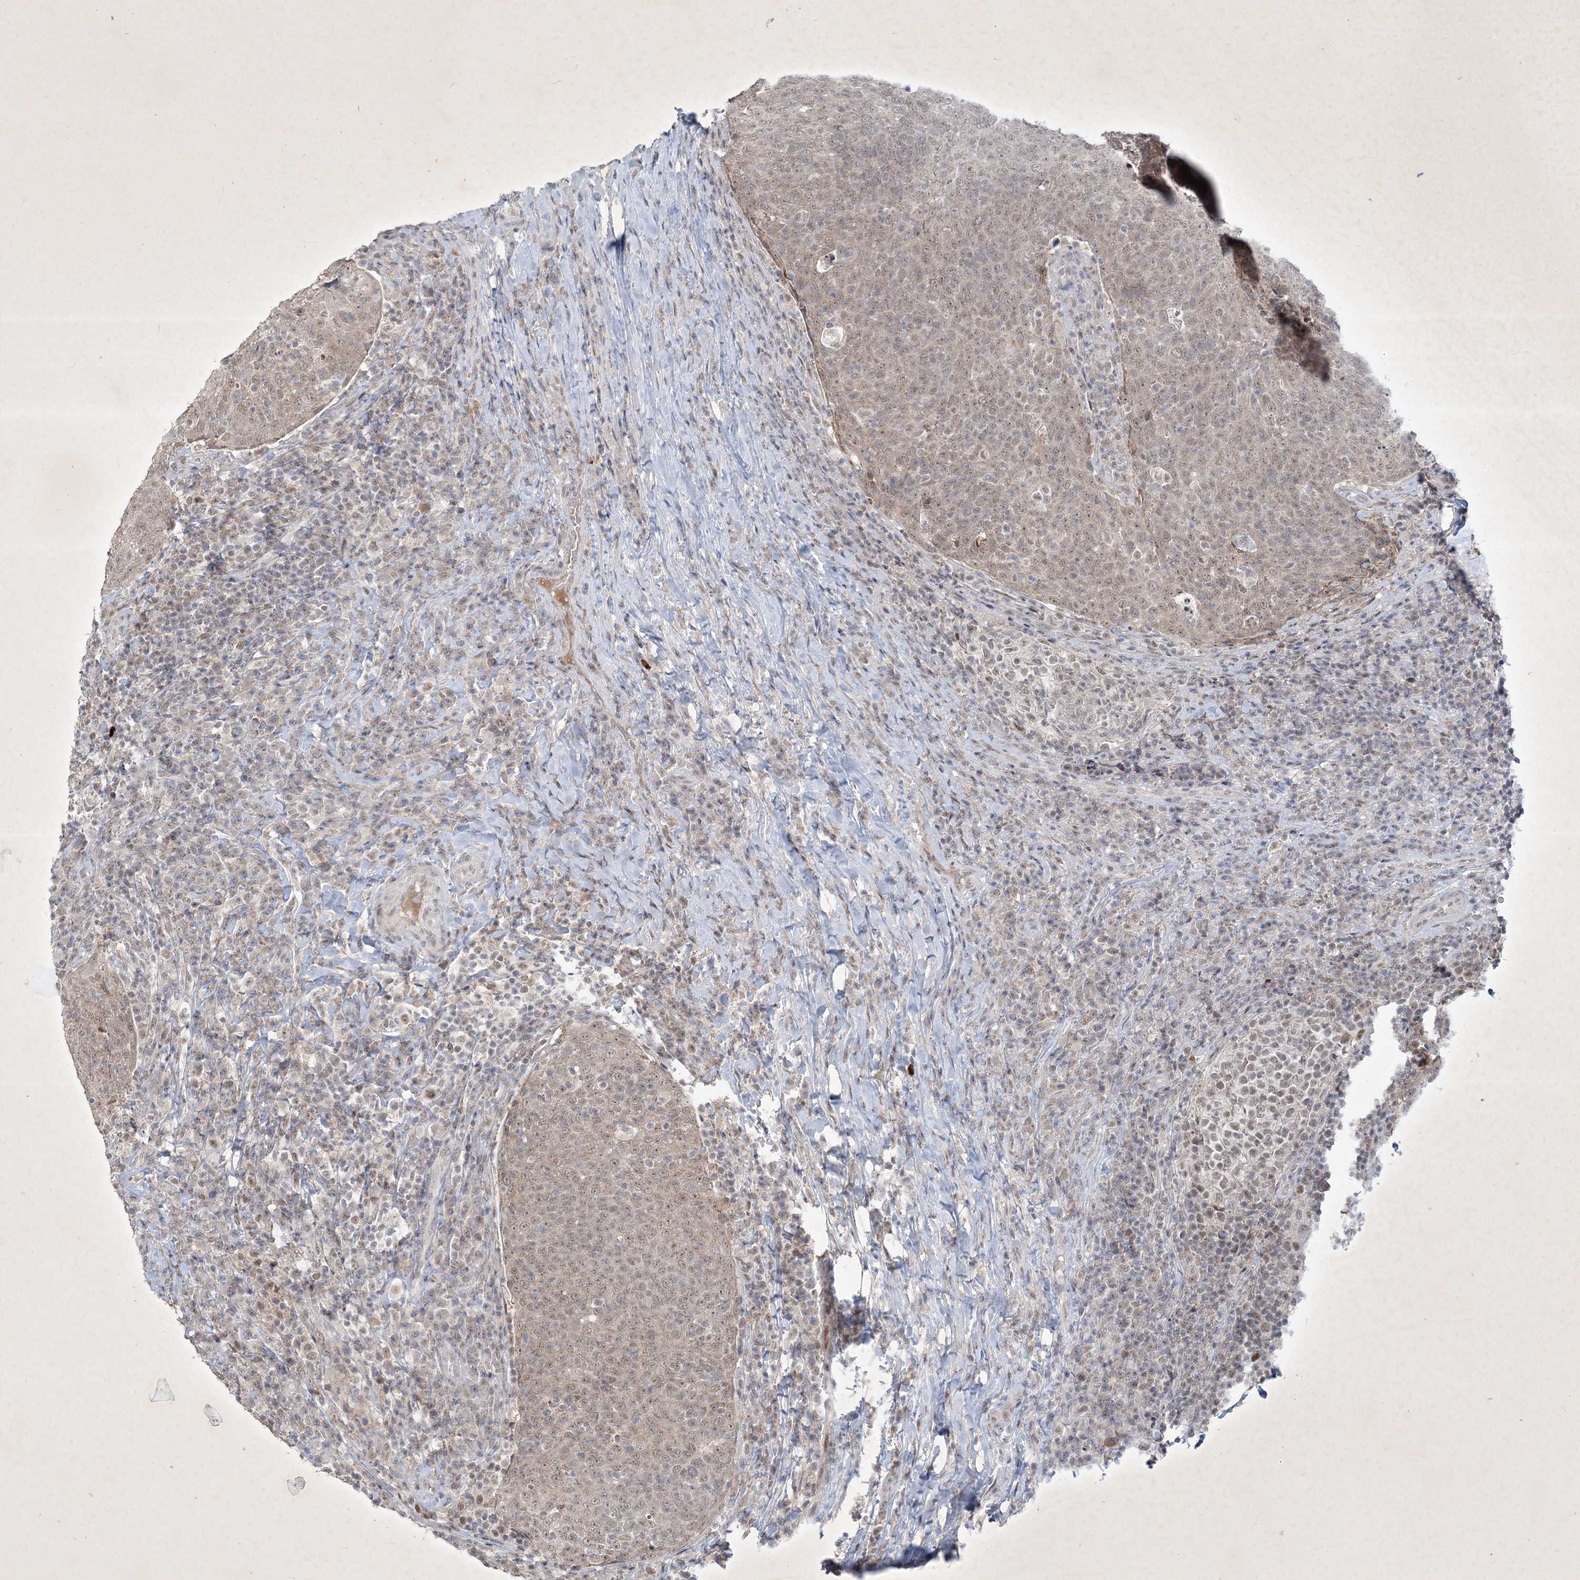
{"staining": {"intensity": "weak", "quantity": ">75%", "location": "nuclear"}, "tissue": "head and neck cancer", "cell_type": "Tumor cells", "image_type": "cancer", "snomed": [{"axis": "morphology", "description": "Squamous cell carcinoma, NOS"}, {"axis": "morphology", "description": "Squamous cell carcinoma, metastatic, NOS"}, {"axis": "topography", "description": "Lymph node"}, {"axis": "topography", "description": "Head-Neck"}], "caption": "Immunohistochemistry (IHC) of head and neck metastatic squamous cell carcinoma reveals low levels of weak nuclear positivity in about >75% of tumor cells.", "gene": "ZBTB9", "patient": {"sex": "male", "age": 62}}